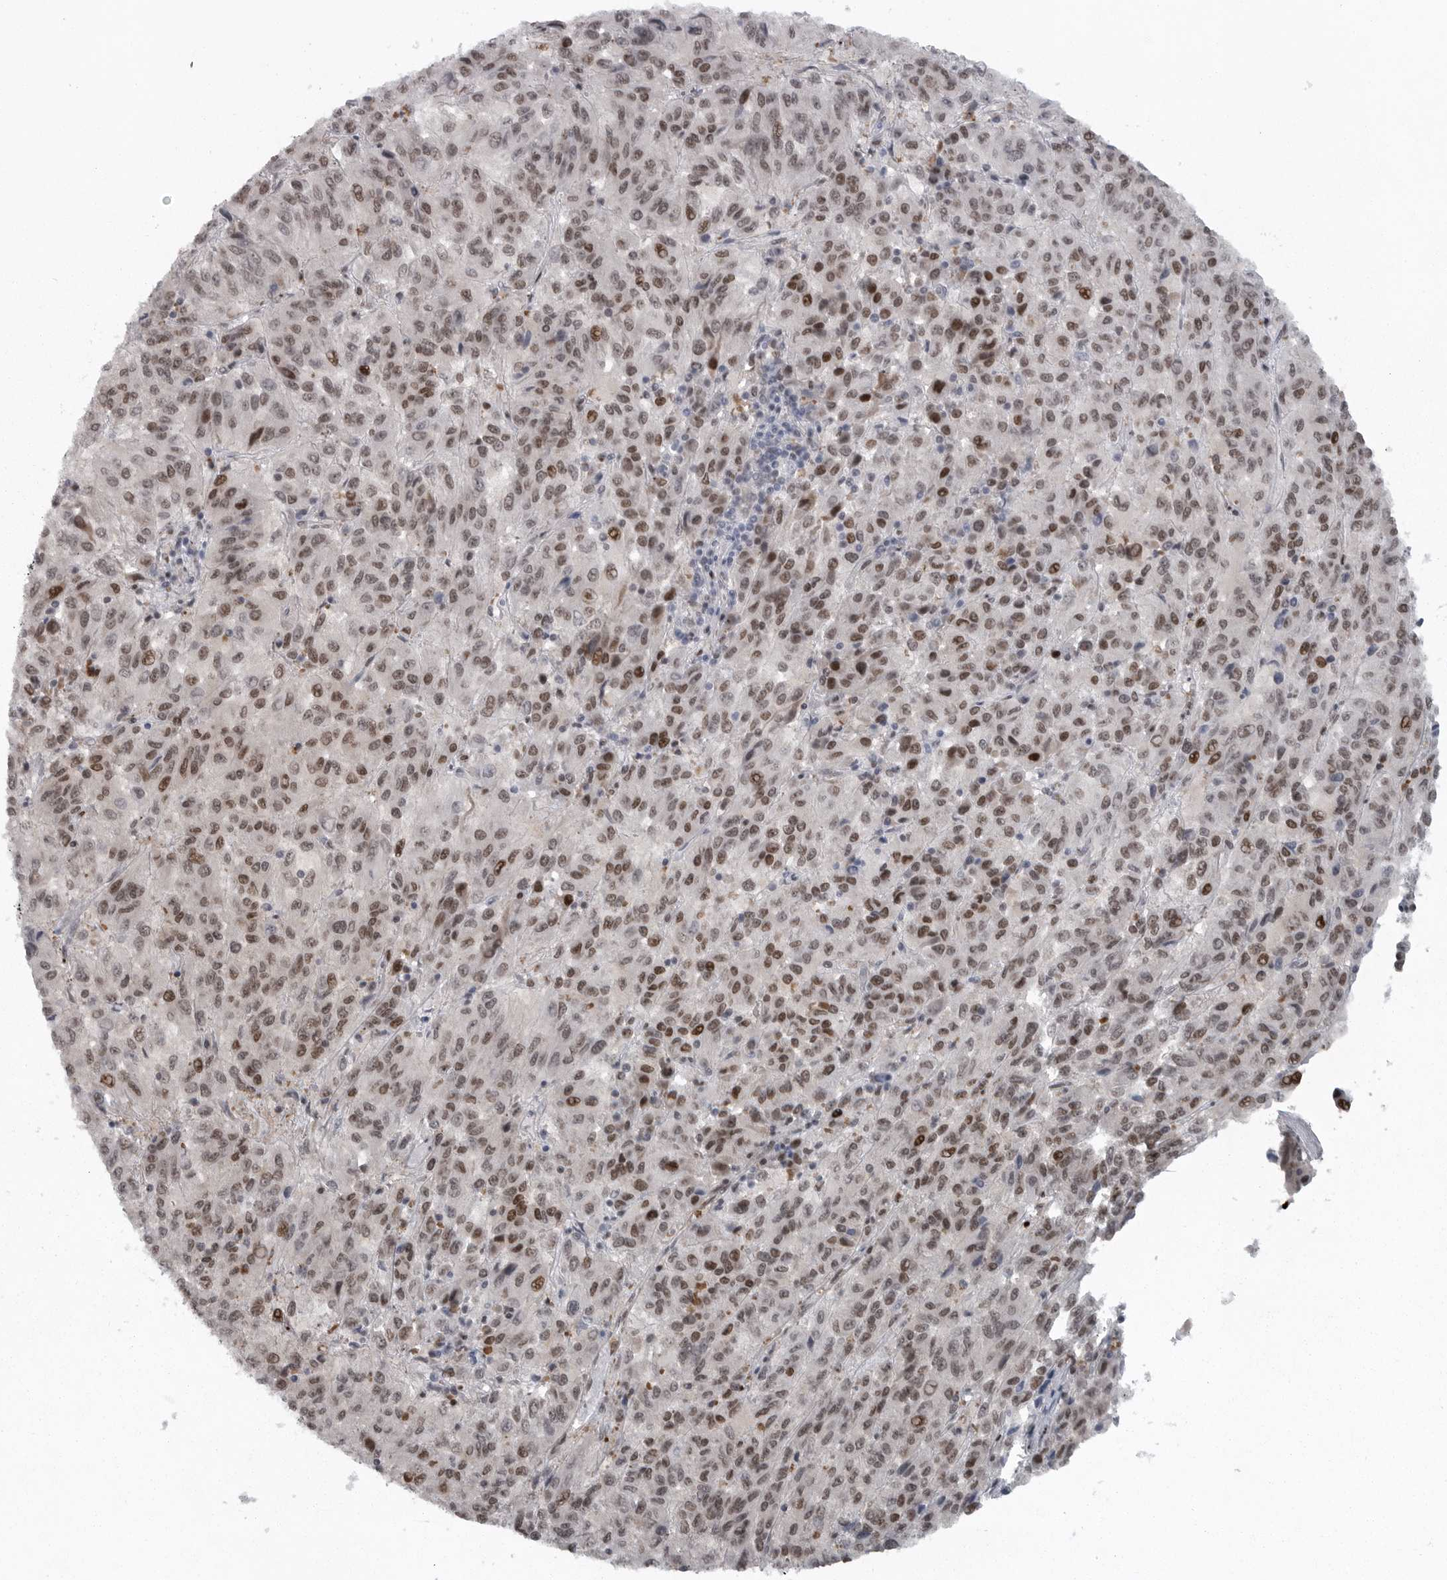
{"staining": {"intensity": "moderate", "quantity": ">75%", "location": "nuclear"}, "tissue": "melanoma", "cell_type": "Tumor cells", "image_type": "cancer", "snomed": [{"axis": "morphology", "description": "Malignant melanoma, Metastatic site"}, {"axis": "topography", "description": "Lung"}], "caption": "Immunohistochemistry (IHC) (DAB (3,3'-diaminobenzidine)) staining of malignant melanoma (metastatic site) shows moderate nuclear protein staining in approximately >75% of tumor cells.", "gene": "HMGN3", "patient": {"sex": "male", "age": 64}}